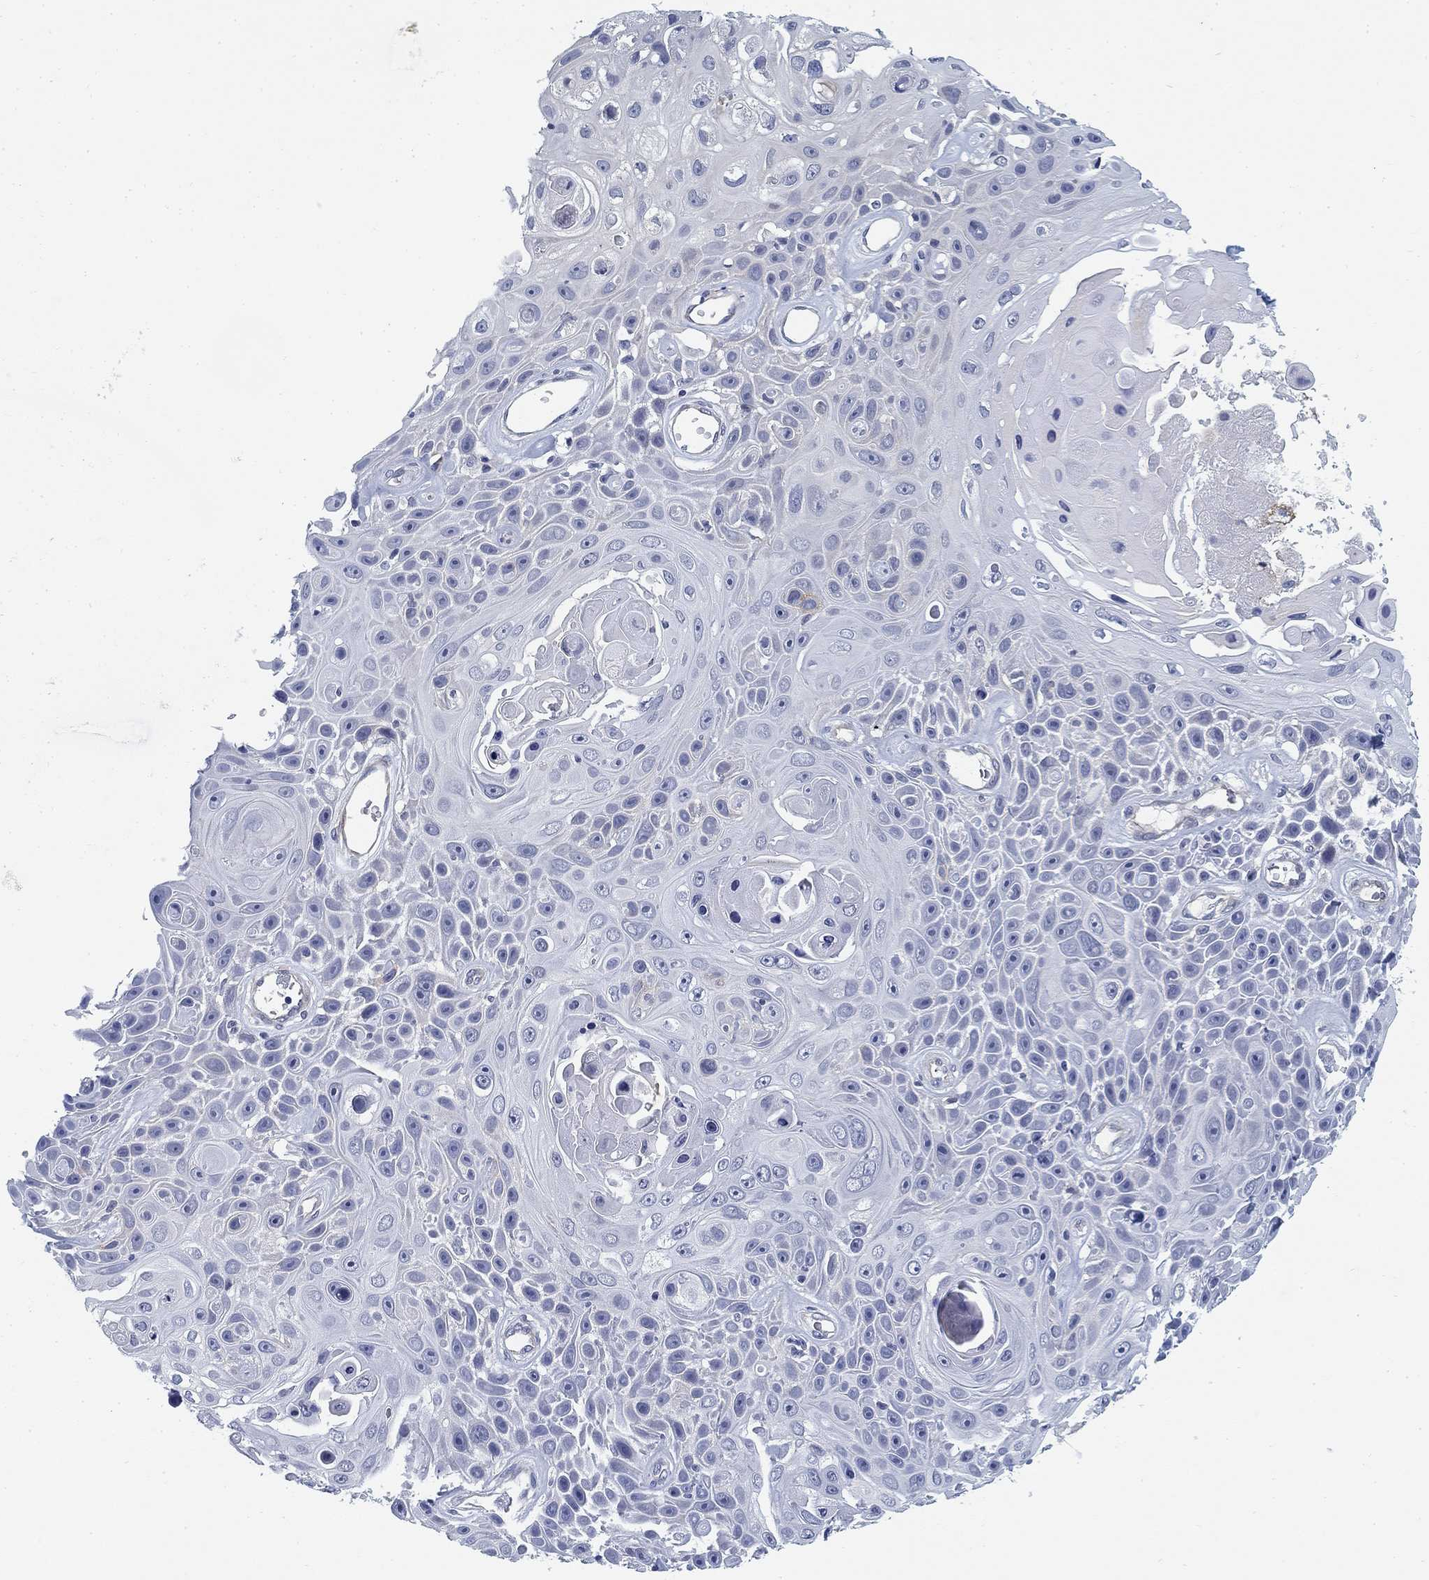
{"staining": {"intensity": "negative", "quantity": "none", "location": "none"}, "tissue": "skin cancer", "cell_type": "Tumor cells", "image_type": "cancer", "snomed": [{"axis": "morphology", "description": "Squamous cell carcinoma, NOS"}, {"axis": "topography", "description": "Skin"}], "caption": "High magnification brightfield microscopy of skin cancer stained with DAB (brown) and counterstained with hematoxylin (blue): tumor cells show no significant positivity. Nuclei are stained in blue.", "gene": "SLC2A5", "patient": {"sex": "male", "age": 82}}